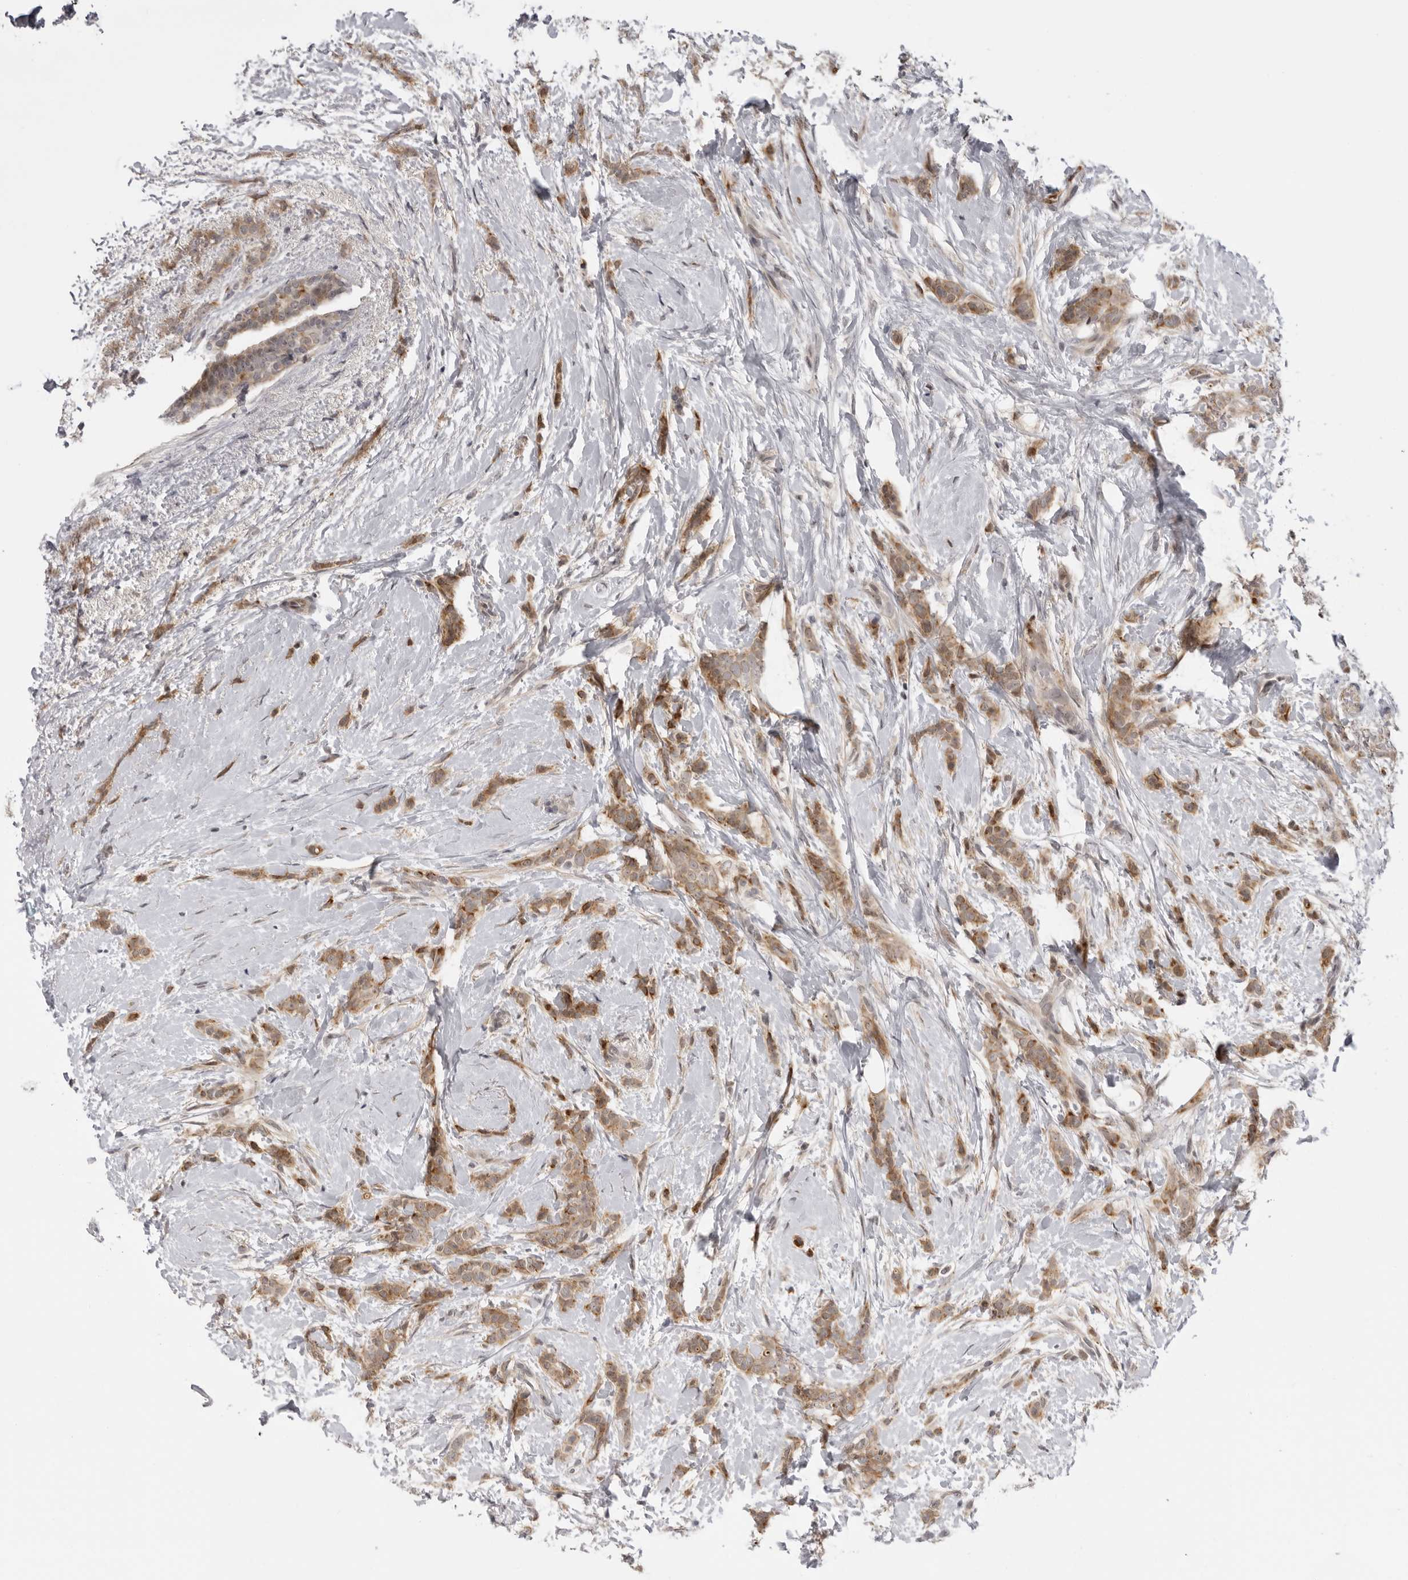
{"staining": {"intensity": "moderate", "quantity": ">75%", "location": "cytoplasmic/membranous"}, "tissue": "breast cancer", "cell_type": "Tumor cells", "image_type": "cancer", "snomed": [{"axis": "morphology", "description": "Lobular carcinoma, in situ"}, {"axis": "morphology", "description": "Lobular carcinoma"}, {"axis": "topography", "description": "Breast"}], "caption": "Immunohistochemical staining of human breast lobular carcinoma in situ exhibits medium levels of moderate cytoplasmic/membranous protein staining in approximately >75% of tumor cells.", "gene": "ALPK2", "patient": {"sex": "female", "age": 41}}